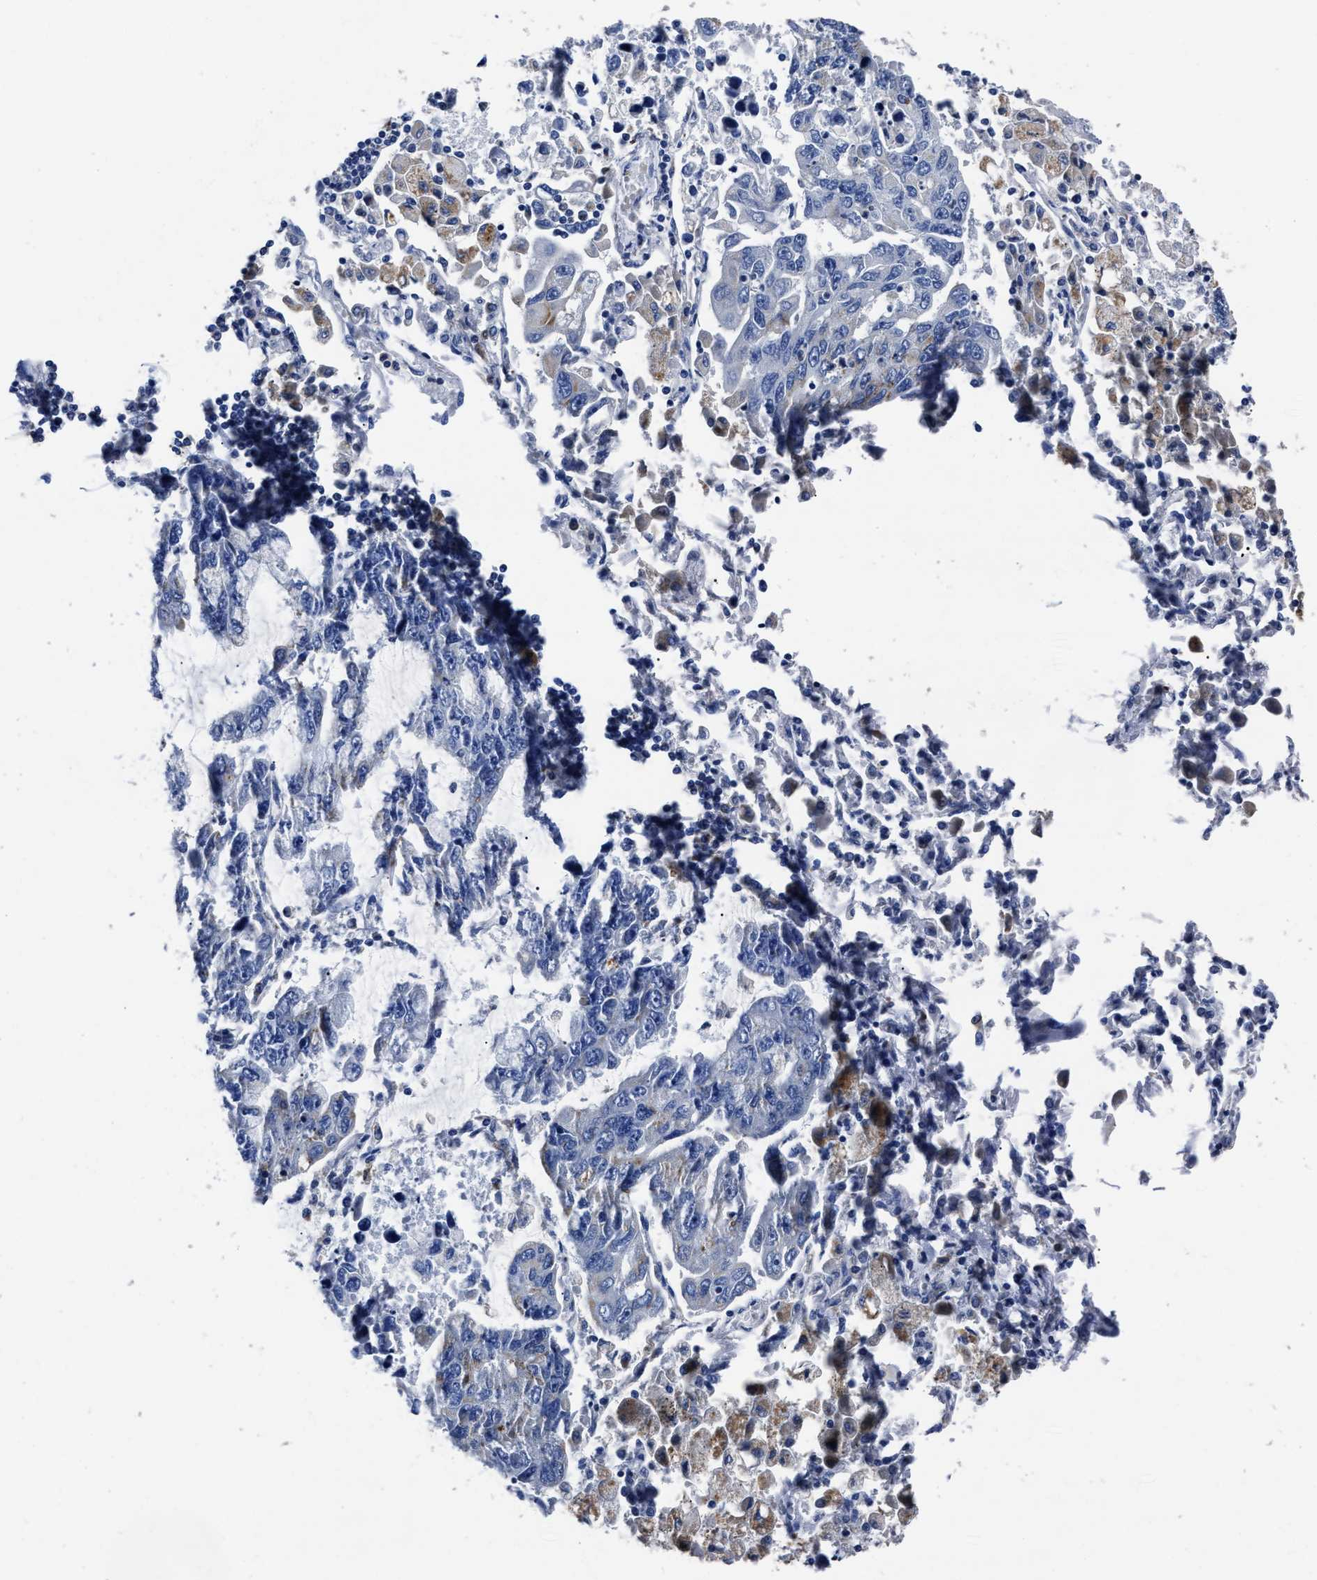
{"staining": {"intensity": "negative", "quantity": "none", "location": "none"}, "tissue": "lung cancer", "cell_type": "Tumor cells", "image_type": "cancer", "snomed": [{"axis": "morphology", "description": "Adenocarcinoma, NOS"}, {"axis": "topography", "description": "Lung"}], "caption": "A histopathology image of adenocarcinoma (lung) stained for a protein demonstrates no brown staining in tumor cells. (DAB (3,3'-diaminobenzidine) immunohistochemistry (IHC) with hematoxylin counter stain).", "gene": "LAMTOR4", "patient": {"sex": "male", "age": 64}}